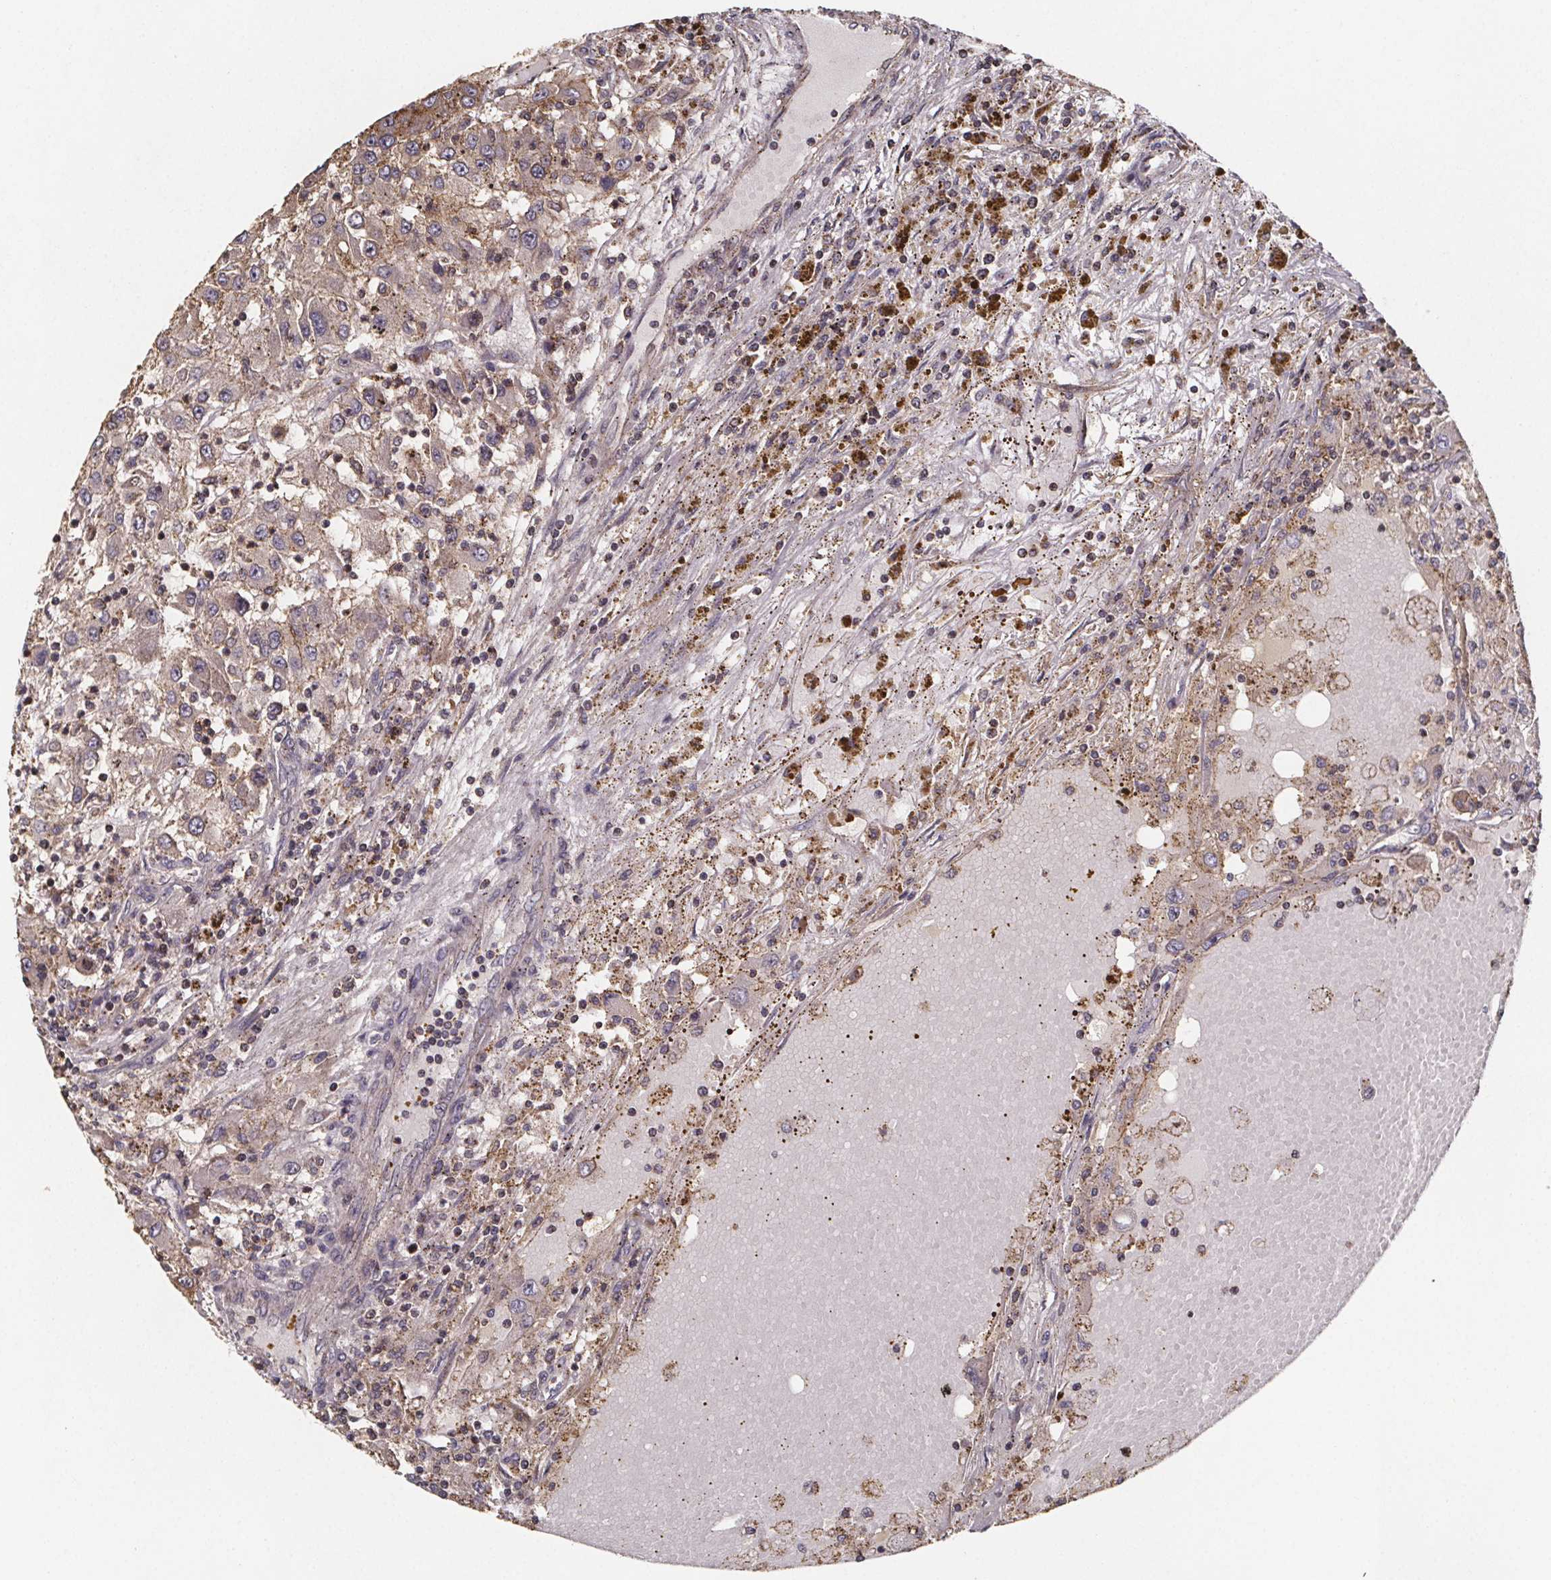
{"staining": {"intensity": "weak", "quantity": ">75%", "location": "cytoplasmic/membranous"}, "tissue": "renal cancer", "cell_type": "Tumor cells", "image_type": "cancer", "snomed": [{"axis": "morphology", "description": "Adenocarcinoma, NOS"}, {"axis": "topography", "description": "Kidney"}], "caption": "Renal cancer (adenocarcinoma) tissue demonstrates weak cytoplasmic/membranous staining in about >75% of tumor cells, visualized by immunohistochemistry.", "gene": "ZNF879", "patient": {"sex": "female", "age": 67}}